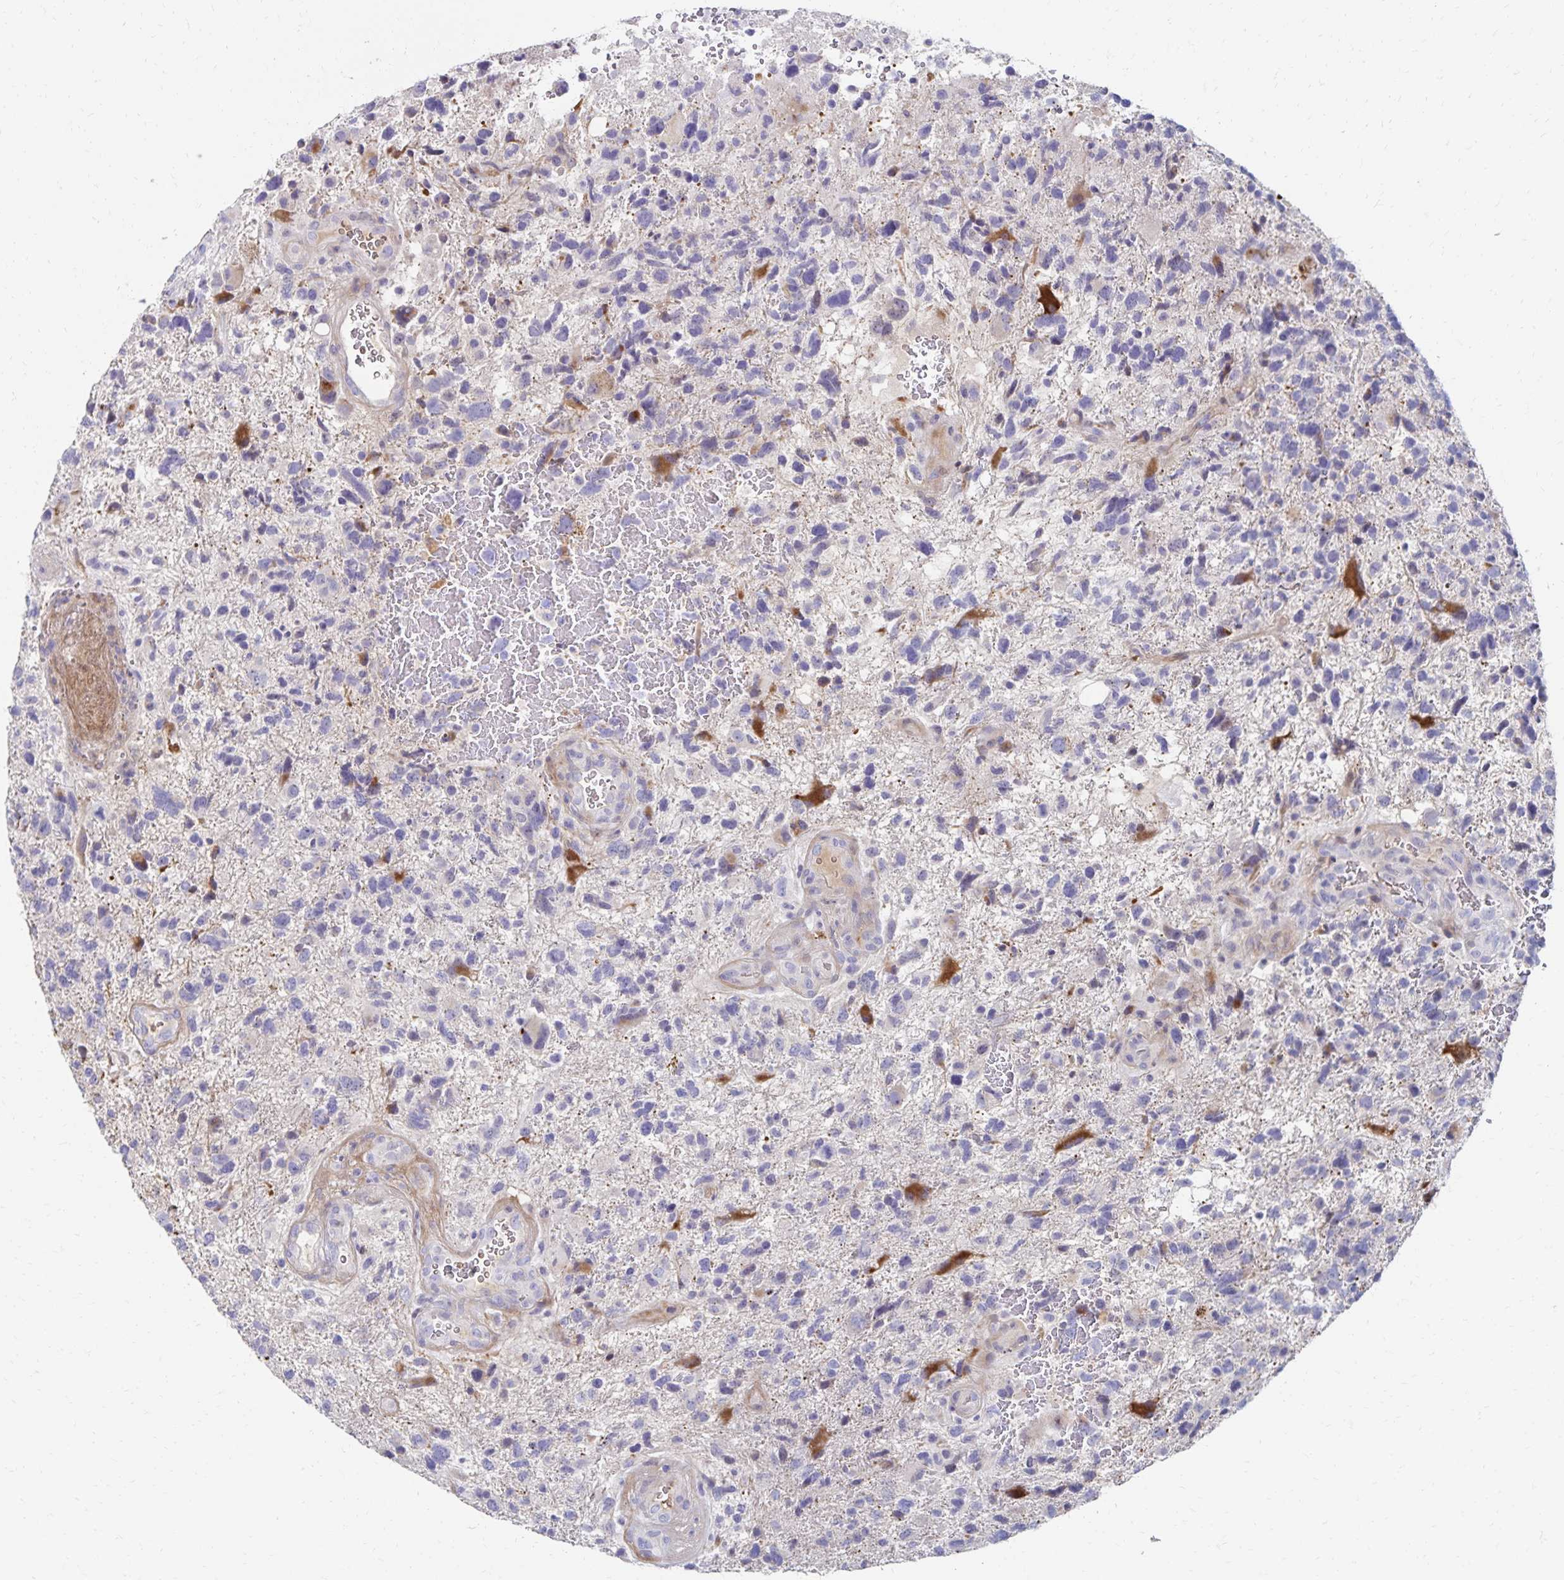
{"staining": {"intensity": "negative", "quantity": "none", "location": "none"}, "tissue": "glioma", "cell_type": "Tumor cells", "image_type": "cancer", "snomed": [{"axis": "morphology", "description": "Glioma, malignant, High grade"}, {"axis": "topography", "description": "Brain"}], "caption": "This is an immunohistochemistry (IHC) image of human glioma. There is no staining in tumor cells.", "gene": "NECAP1", "patient": {"sex": "female", "age": 71}}